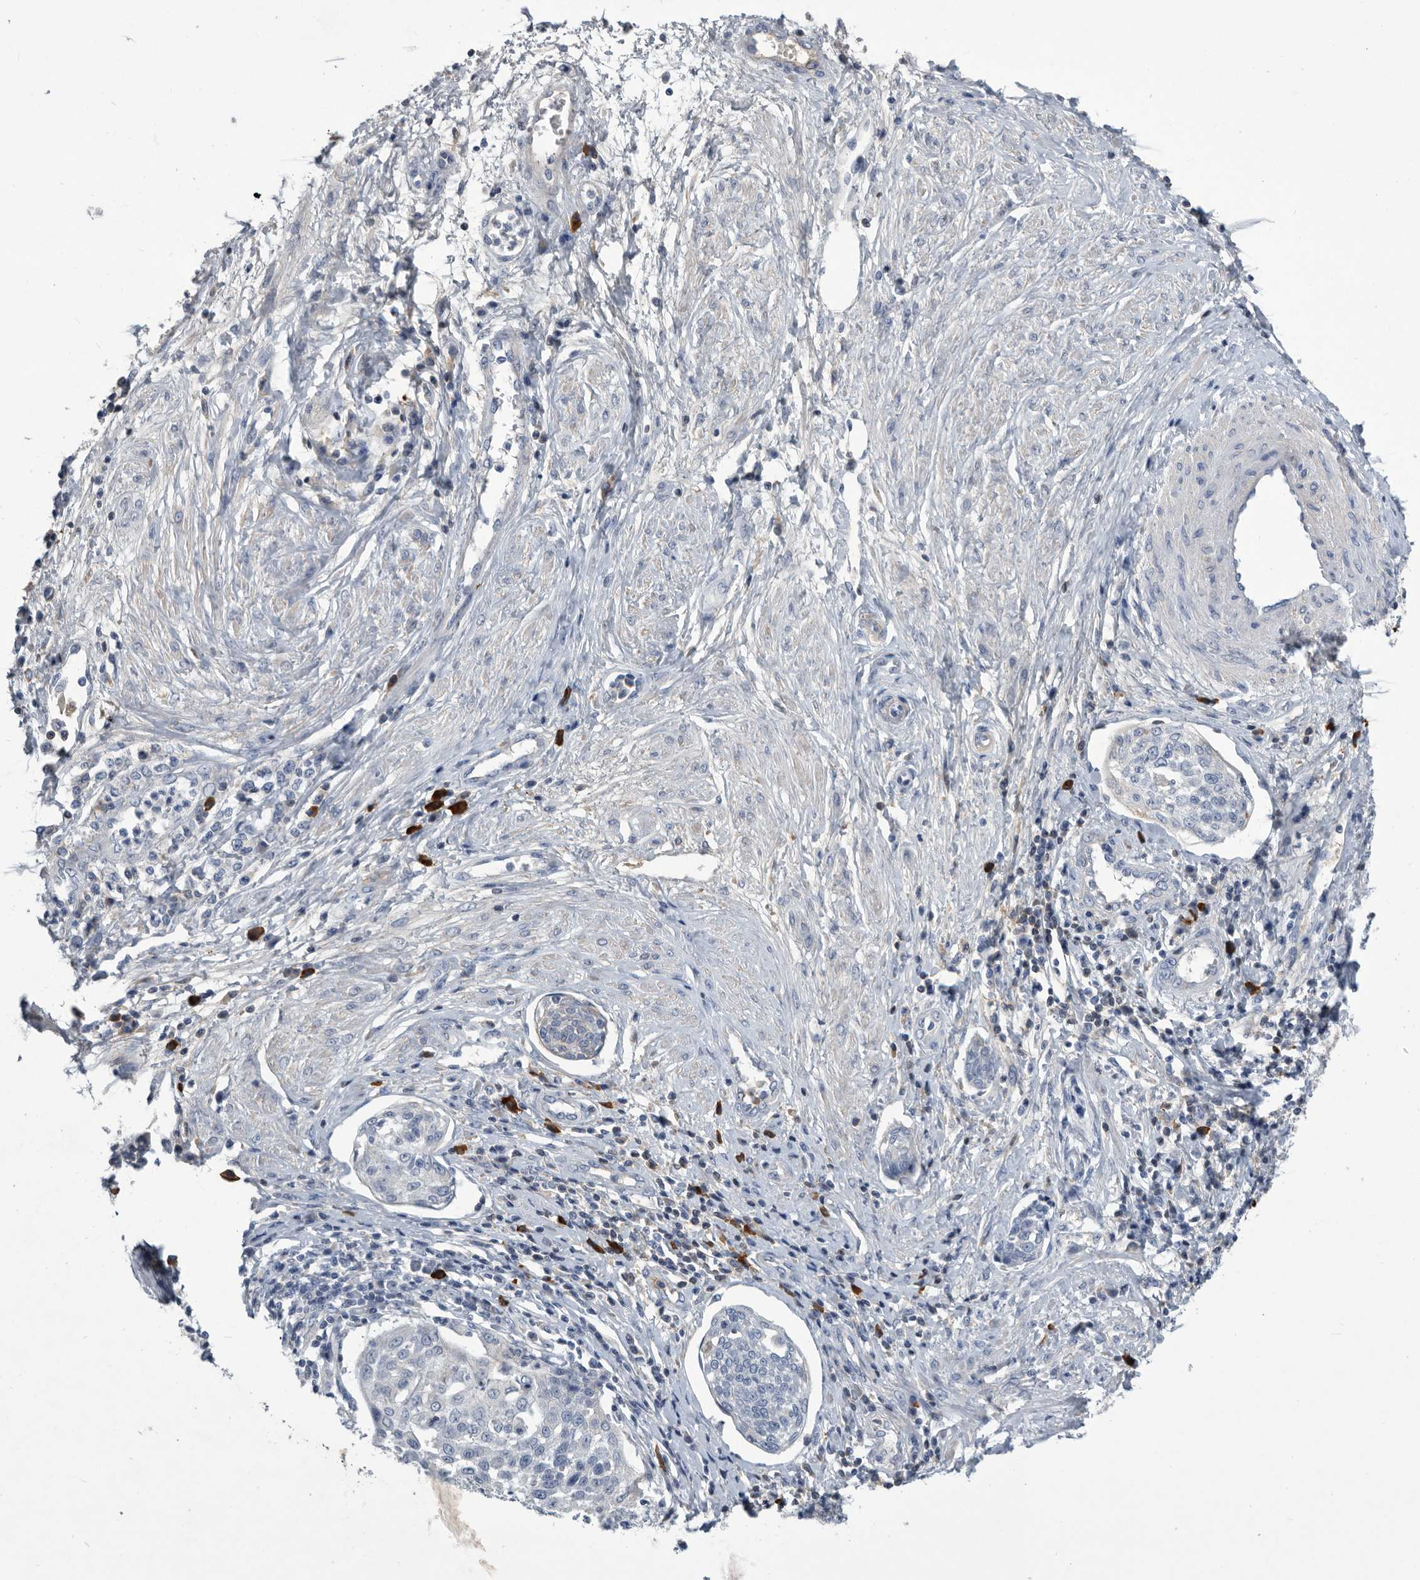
{"staining": {"intensity": "negative", "quantity": "none", "location": "none"}, "tissue": "cervical cancer", "cell_type": "Tumor cells", "image_type": "cancer", "snomed": [{"axis": "morphology", "description": "Squamous cell carcinoma, NOS"}, {"axis": "topography", "description": "Cervix"}], "caption": "There is no significant expression in tumor cells of cervical squamous cell carcinoma.", "gene": "BTBD6", "patient": {"sex": "female", "age": 34}}